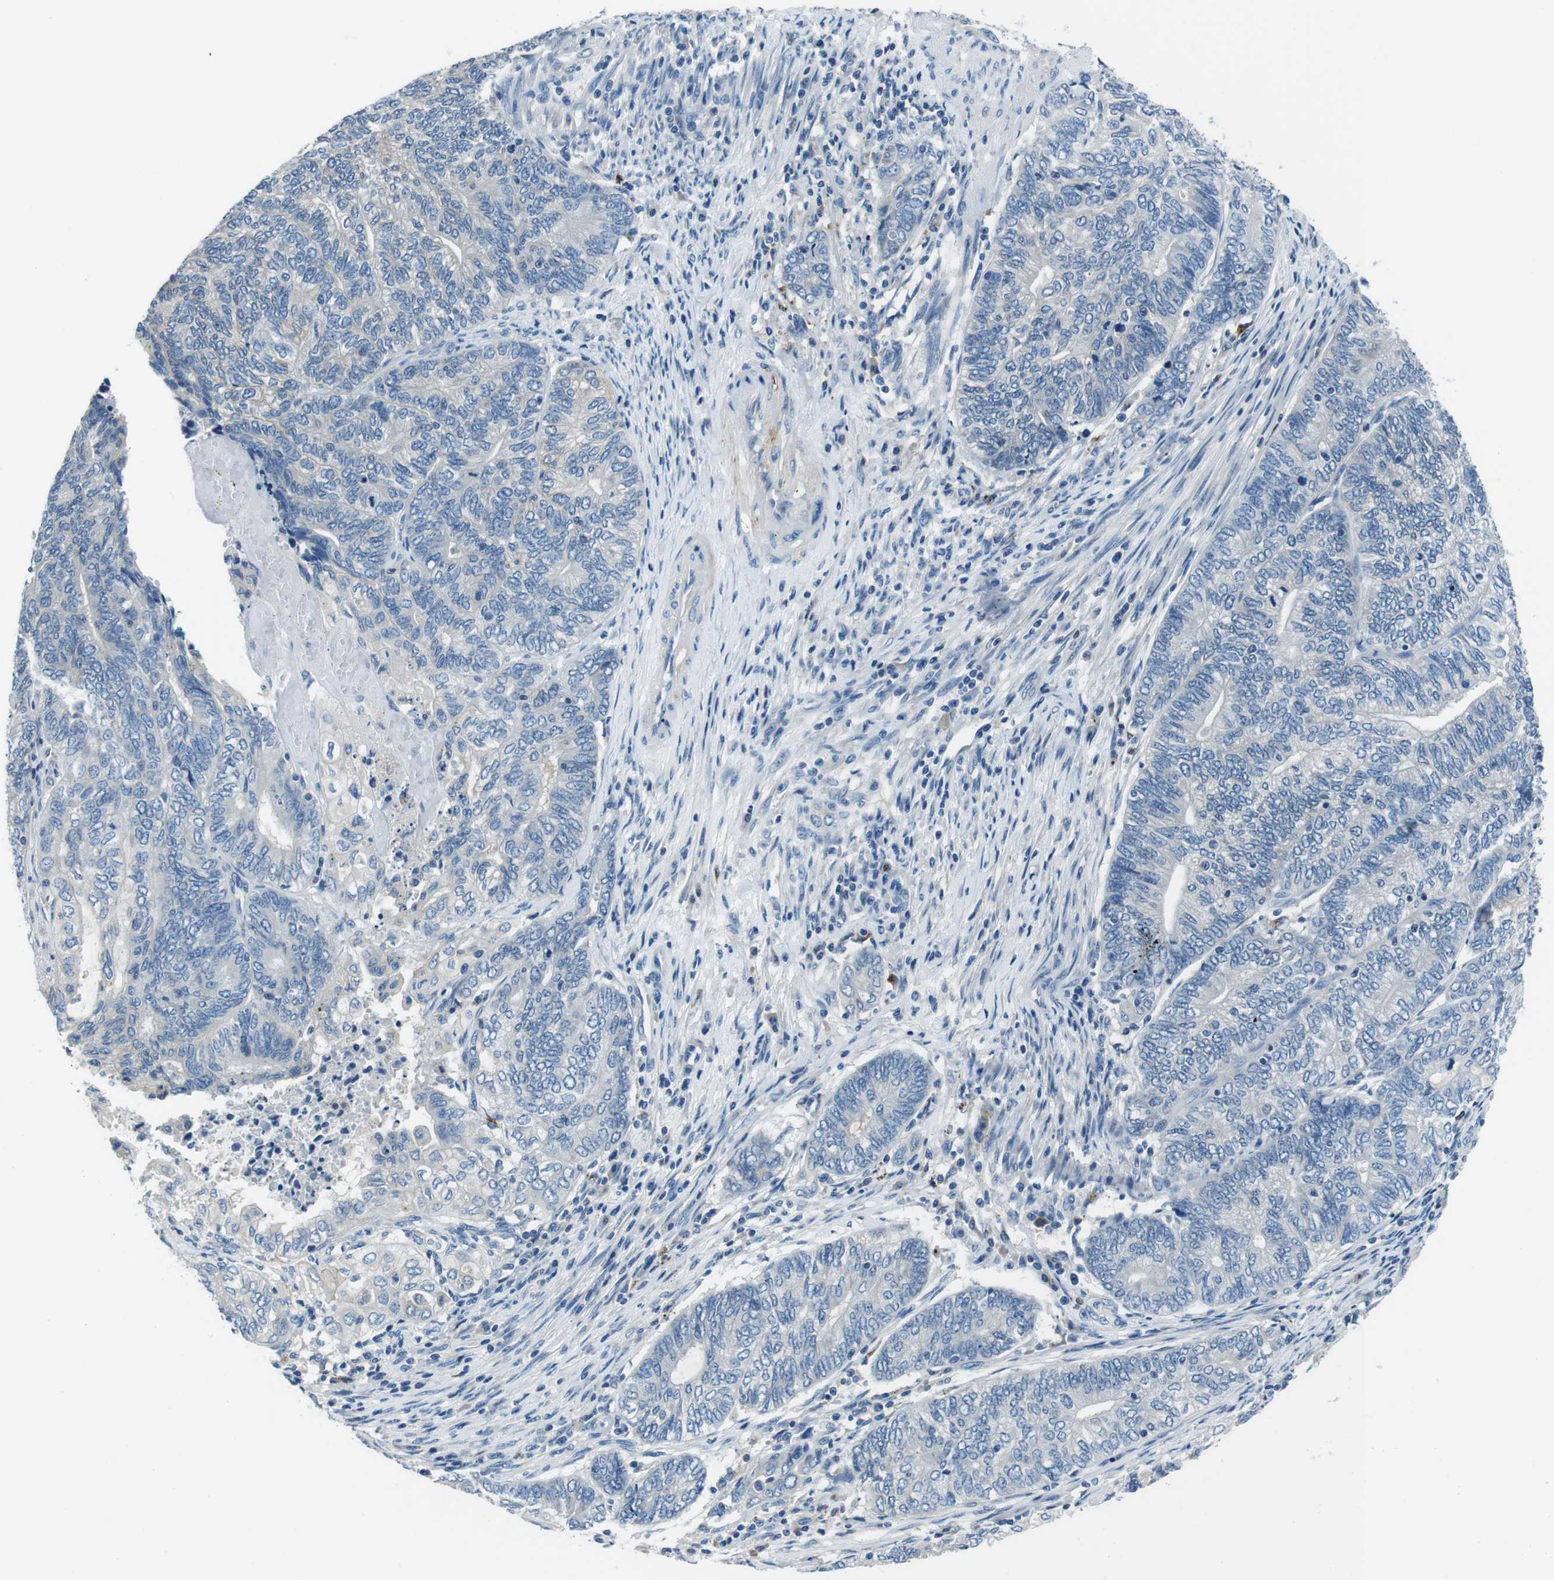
{"staining": {"intensity": "negative", "quantity": "none", "location": "none"}, "tissue": "endometrial cancer", "cell_type": "Tumor cells", "image_type": "cancer", "snomed": [{"axis": "morphology", "description": "Adenocarcinoma, NOS"}, {"axis": "topography", "description": "Uterus"}, {"axis": "topography", "description": "Endometrium"}], "caption": "Image shows no significant protein staining in tumor cells of endometrial adenocarcinoma.", "gene": "TULP3", "patient": {"sex": "female", "age": 70}}